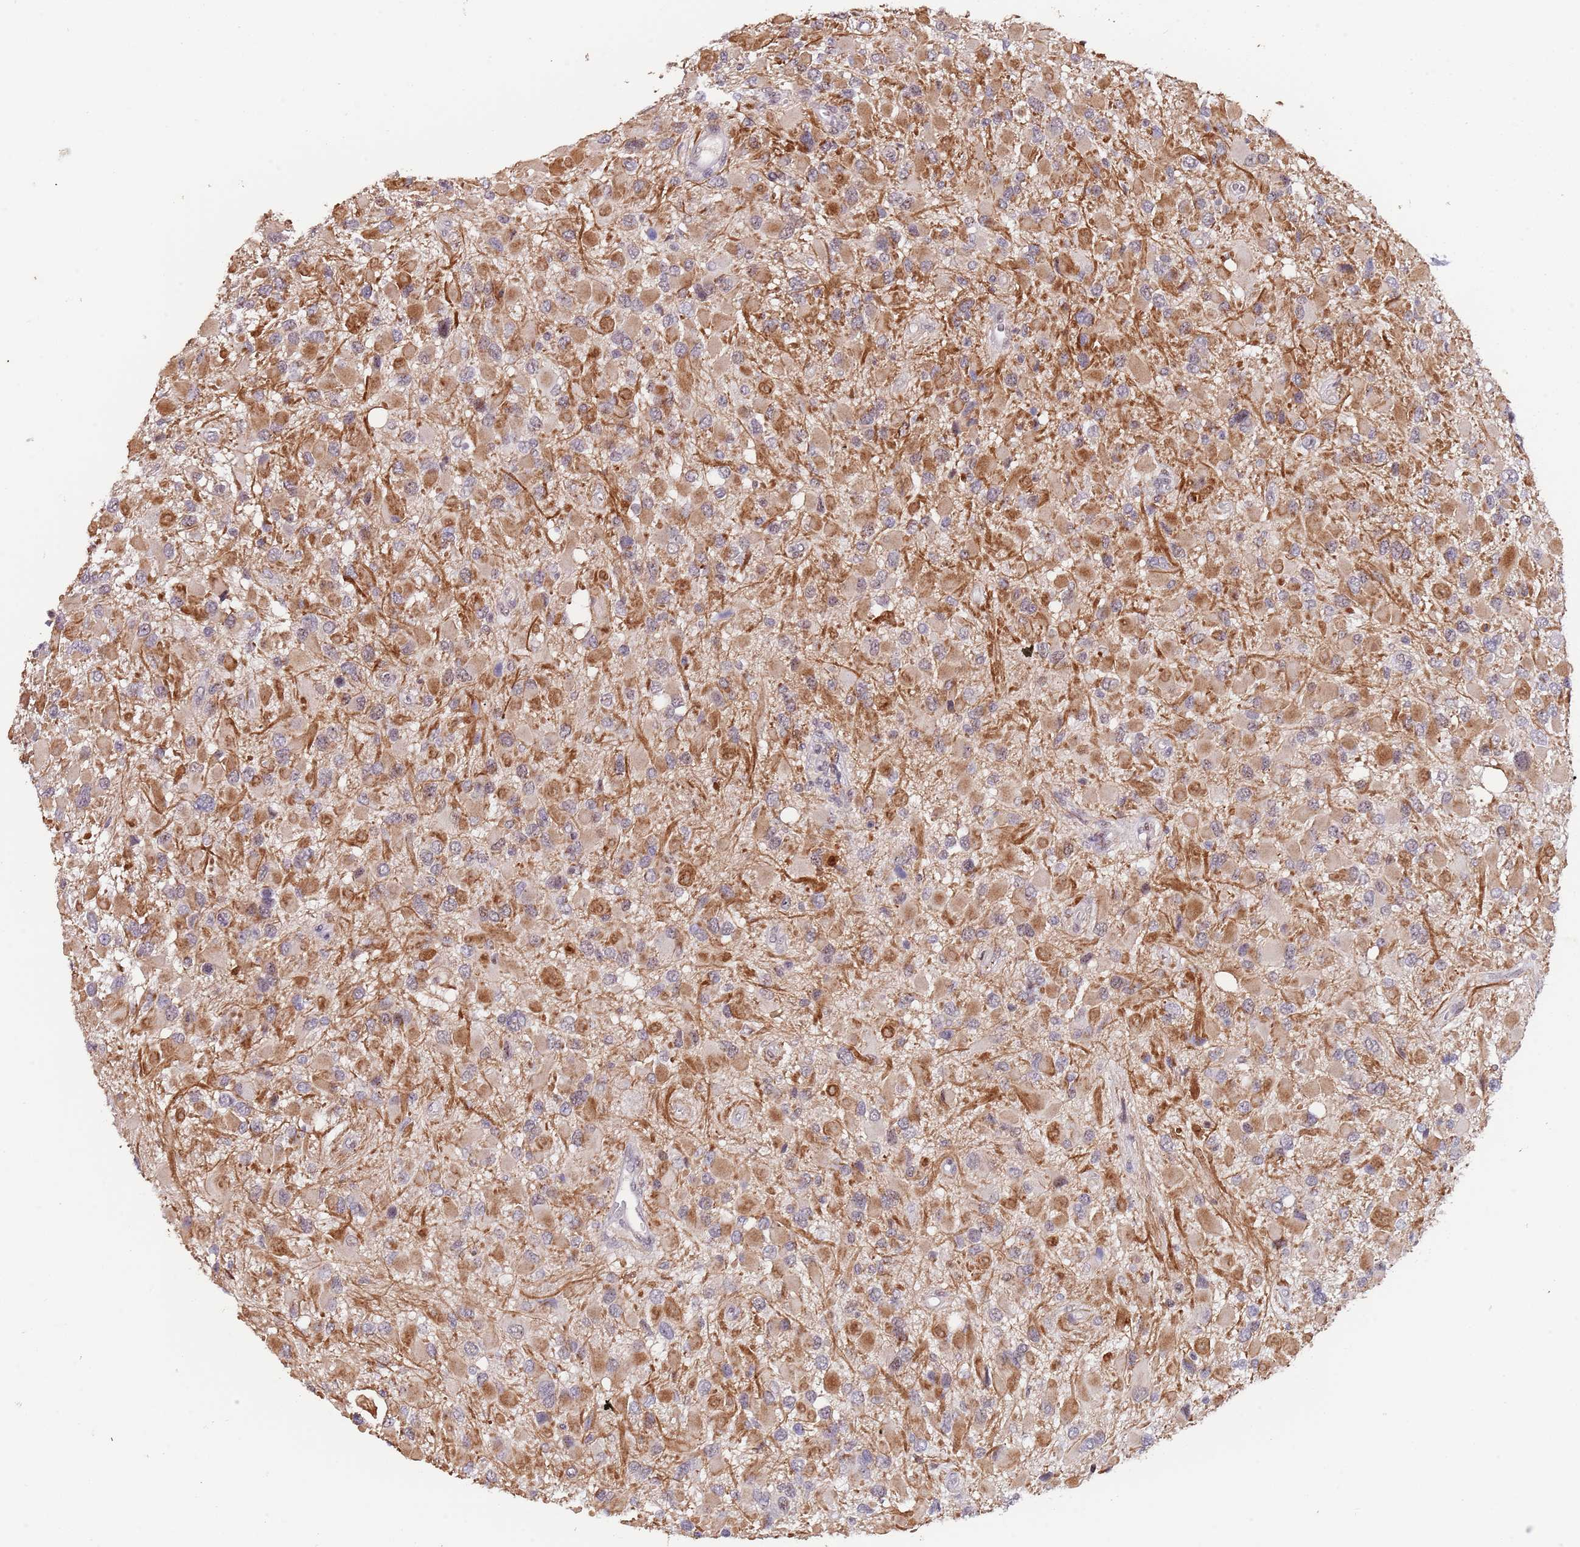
{"staining": {"intensity": "moderate", "quantity": "25%-75%", "location": "cytoplasmic/membranous"}, "tissue": "glioma", "cell_type": "Tumor cells", "image_type": "cancer", "snomed": [{"axis": "morphology", "description": "Glioma, malignant, High grade"}, {"axis": "topography", "description": "Brain"}], "caption": "Immunohistochemistry (IHC) staining of glioma, which demonstrates medium levels of moderate cytoplasmic/membranous staining in approximately 25%-75% of tumor cells indicating moderate cytoplasmic/membranous protein positivity. The staining was performed using DAB (3,3'-diaminobenzidine) (brown) for protein detection and nuclei were counterstained in hematoxylin (blue).", "gene": "CIZ1", "patient": {"sex": "male", "age": 53}}